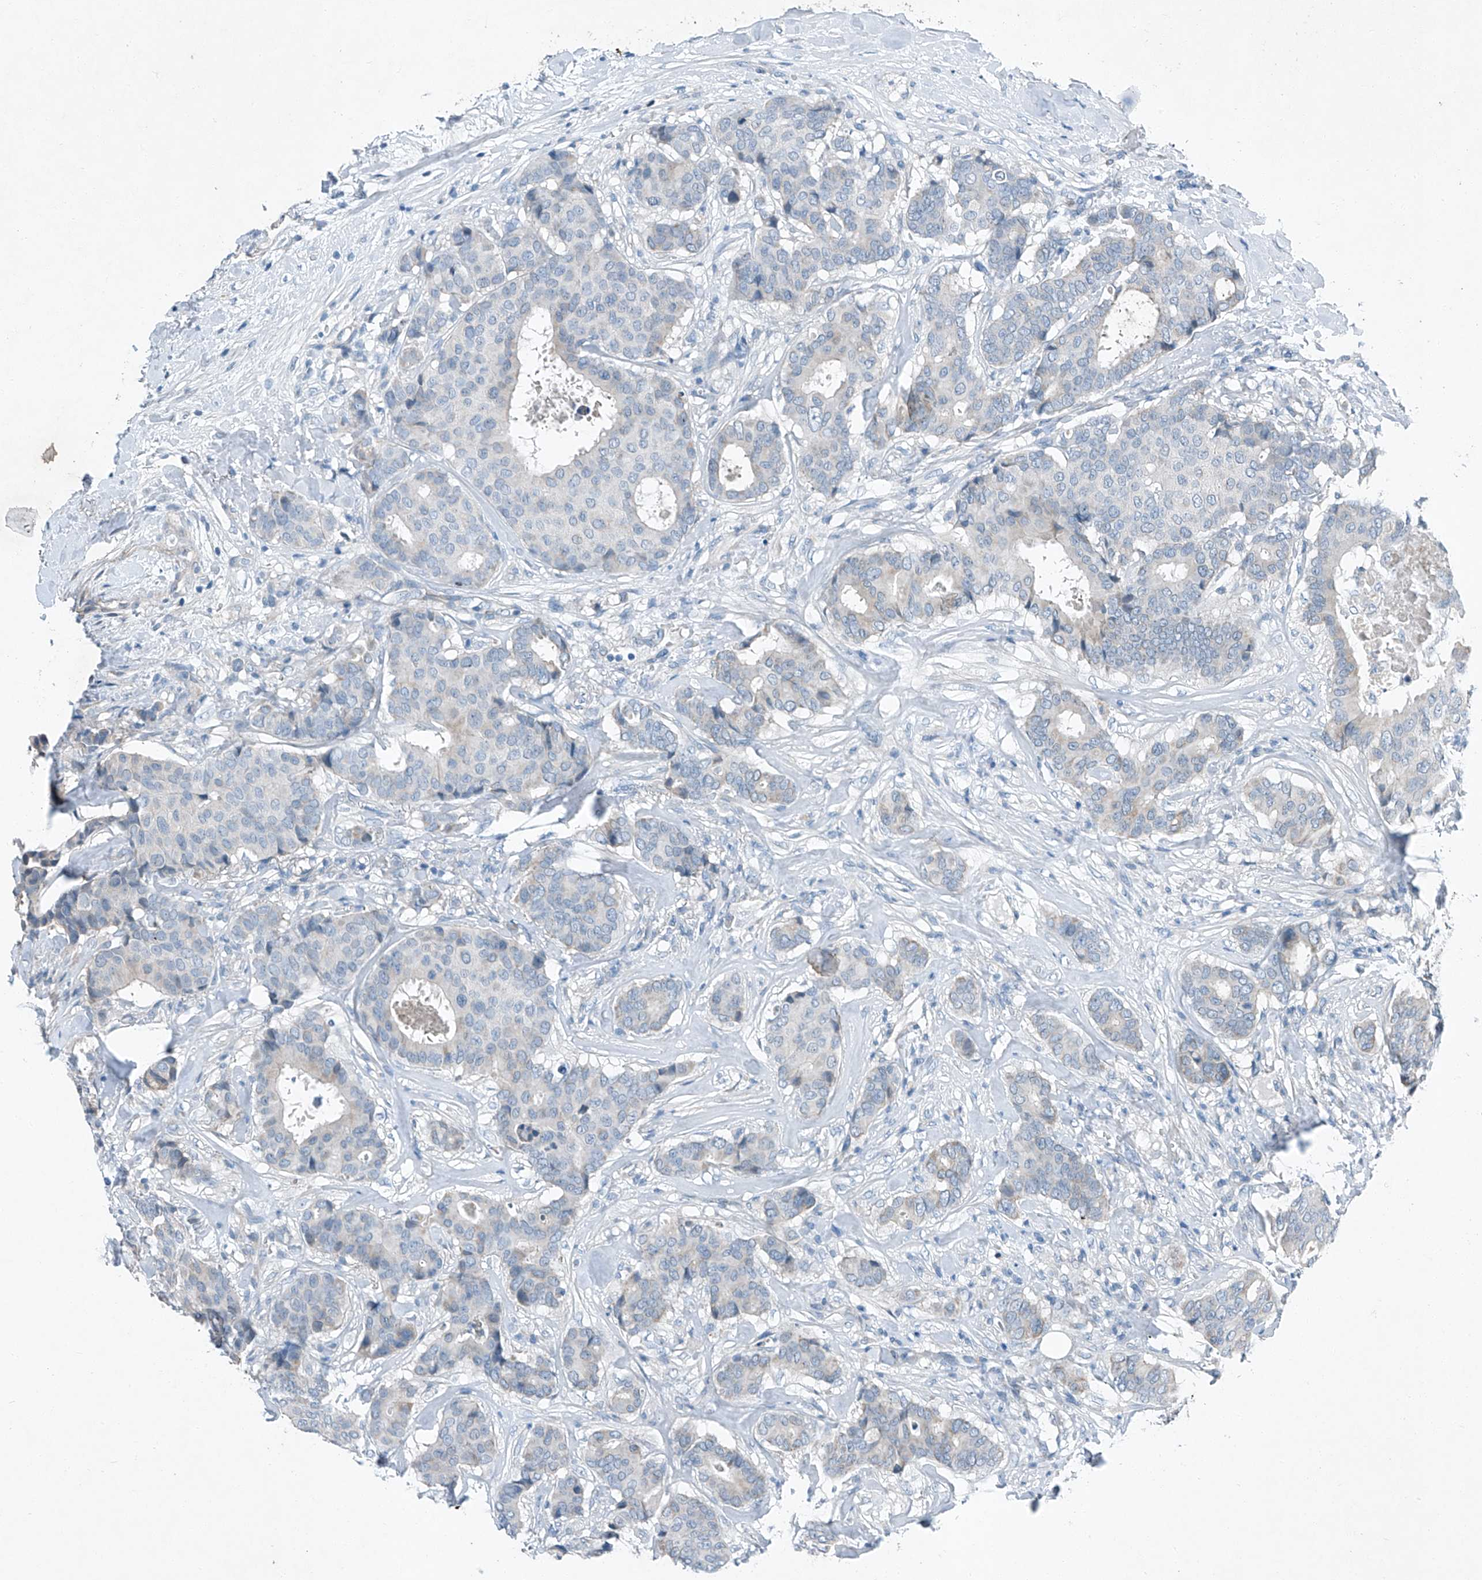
{"staining": {"intensity": "negative", "quantity": "none", "location": "none"}, "tissue": "breast cancer", "cell_type": "Tumor cells", "image_type": "cancer", "snomed": [{"axis": "morphology", "description": "Duct carcinoma"}, {"axis": "topography", "description": "Breast"}], "caption": "Immunohistochemistry image of human breast cancer (intraductal carcinoma) stained for a protein (brown), which exhibits no expression in tumor cells.", "gene": "MDGA1", "patient": {"sex": "female", "age": 75}}